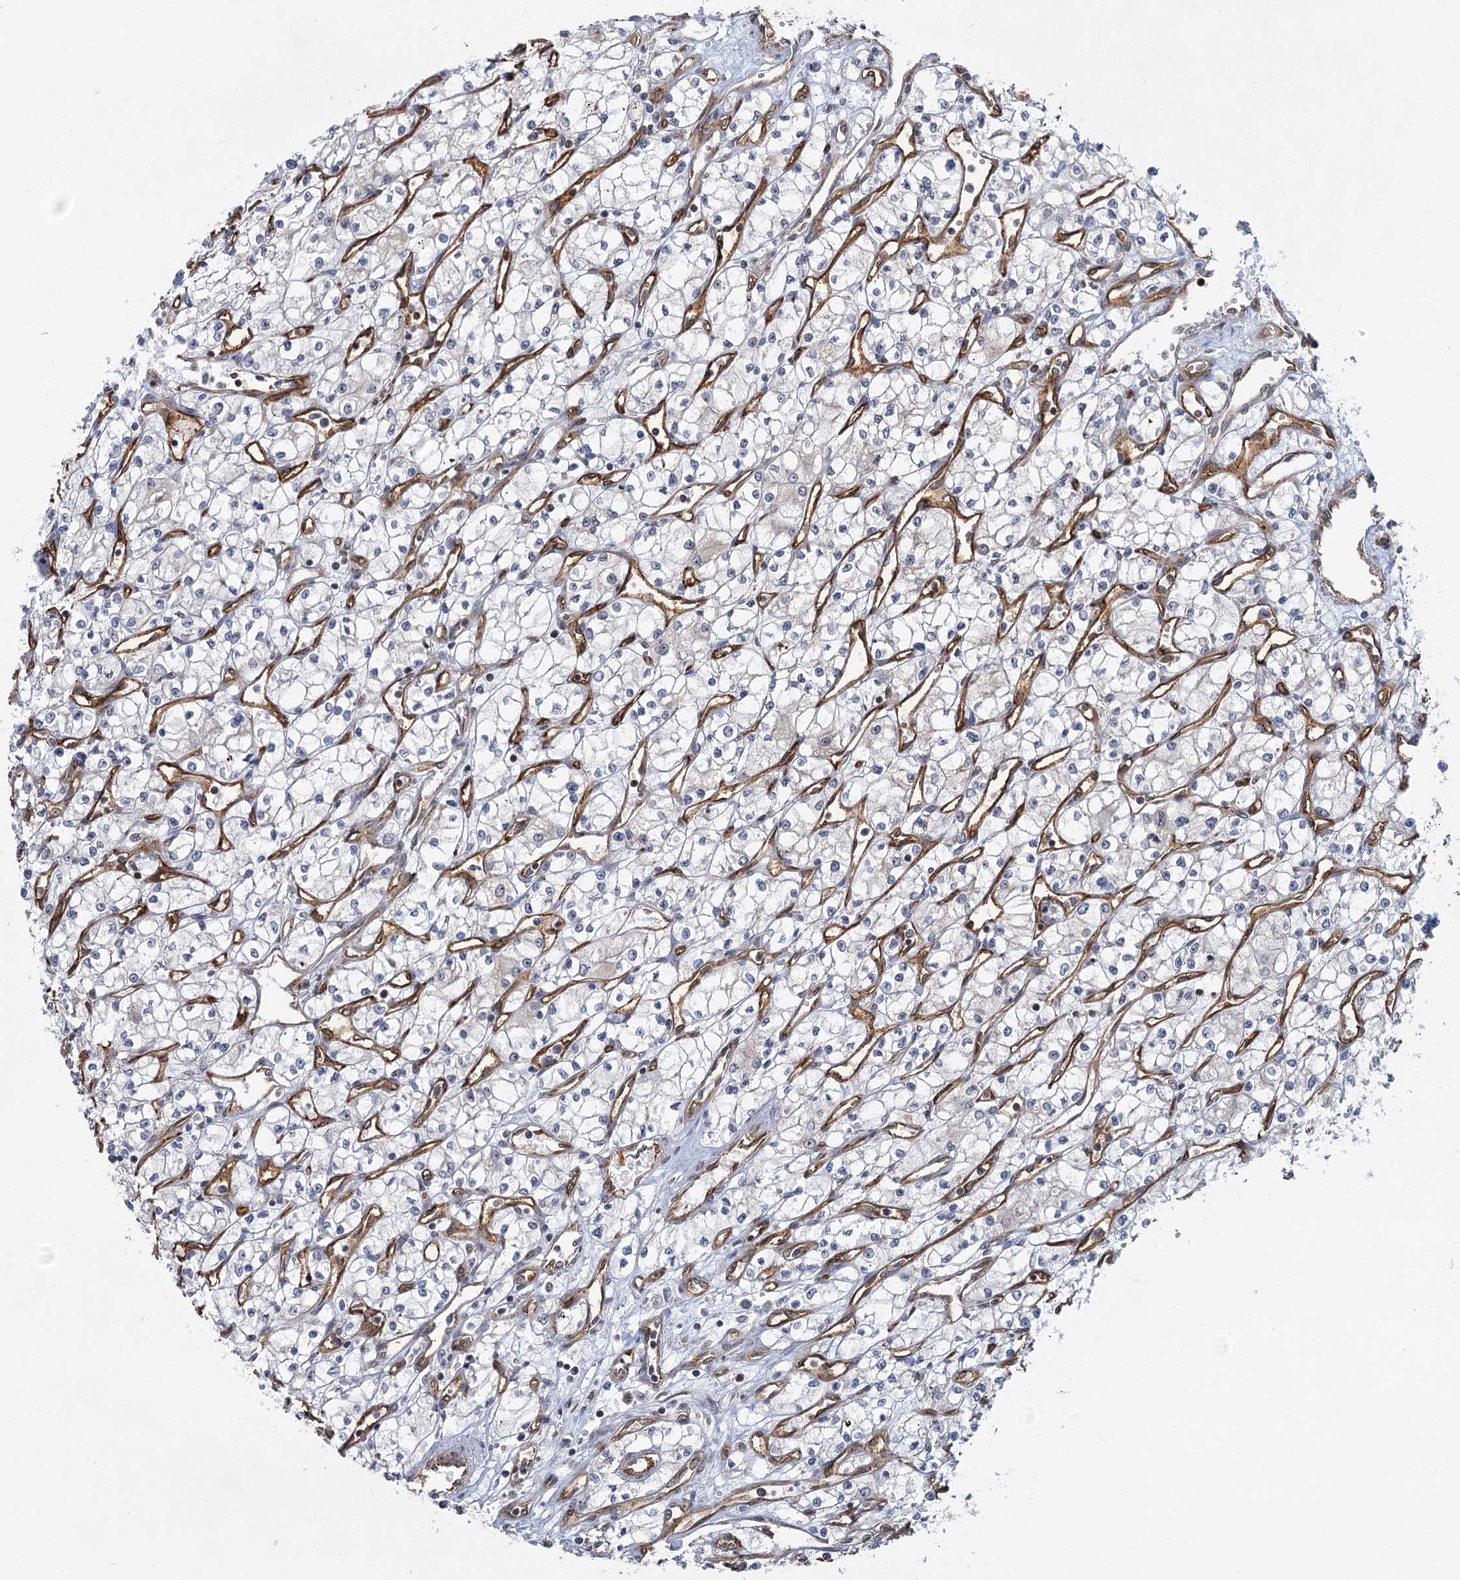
{"staining": {"intensity": "negative", "quantity": "none", "location": "none"}, "tissue": "renal cancer", "cell_type": "Tumor cells", "image_type": "cancer", "snomed": [{"axis": "morphology", "description": "Adenocarcinoma, NOS"}, {"axis": "topography", "description": "Kidney"}], "caption": "This histopathology image is of renal adenocarcinoma stained with IHC to label a protein in brown with the nuclei are counter-stained blue. There is no staining in tumor cells.", "gene": "GPATCH11", "patient": {"sex": "male", "age": 59}}